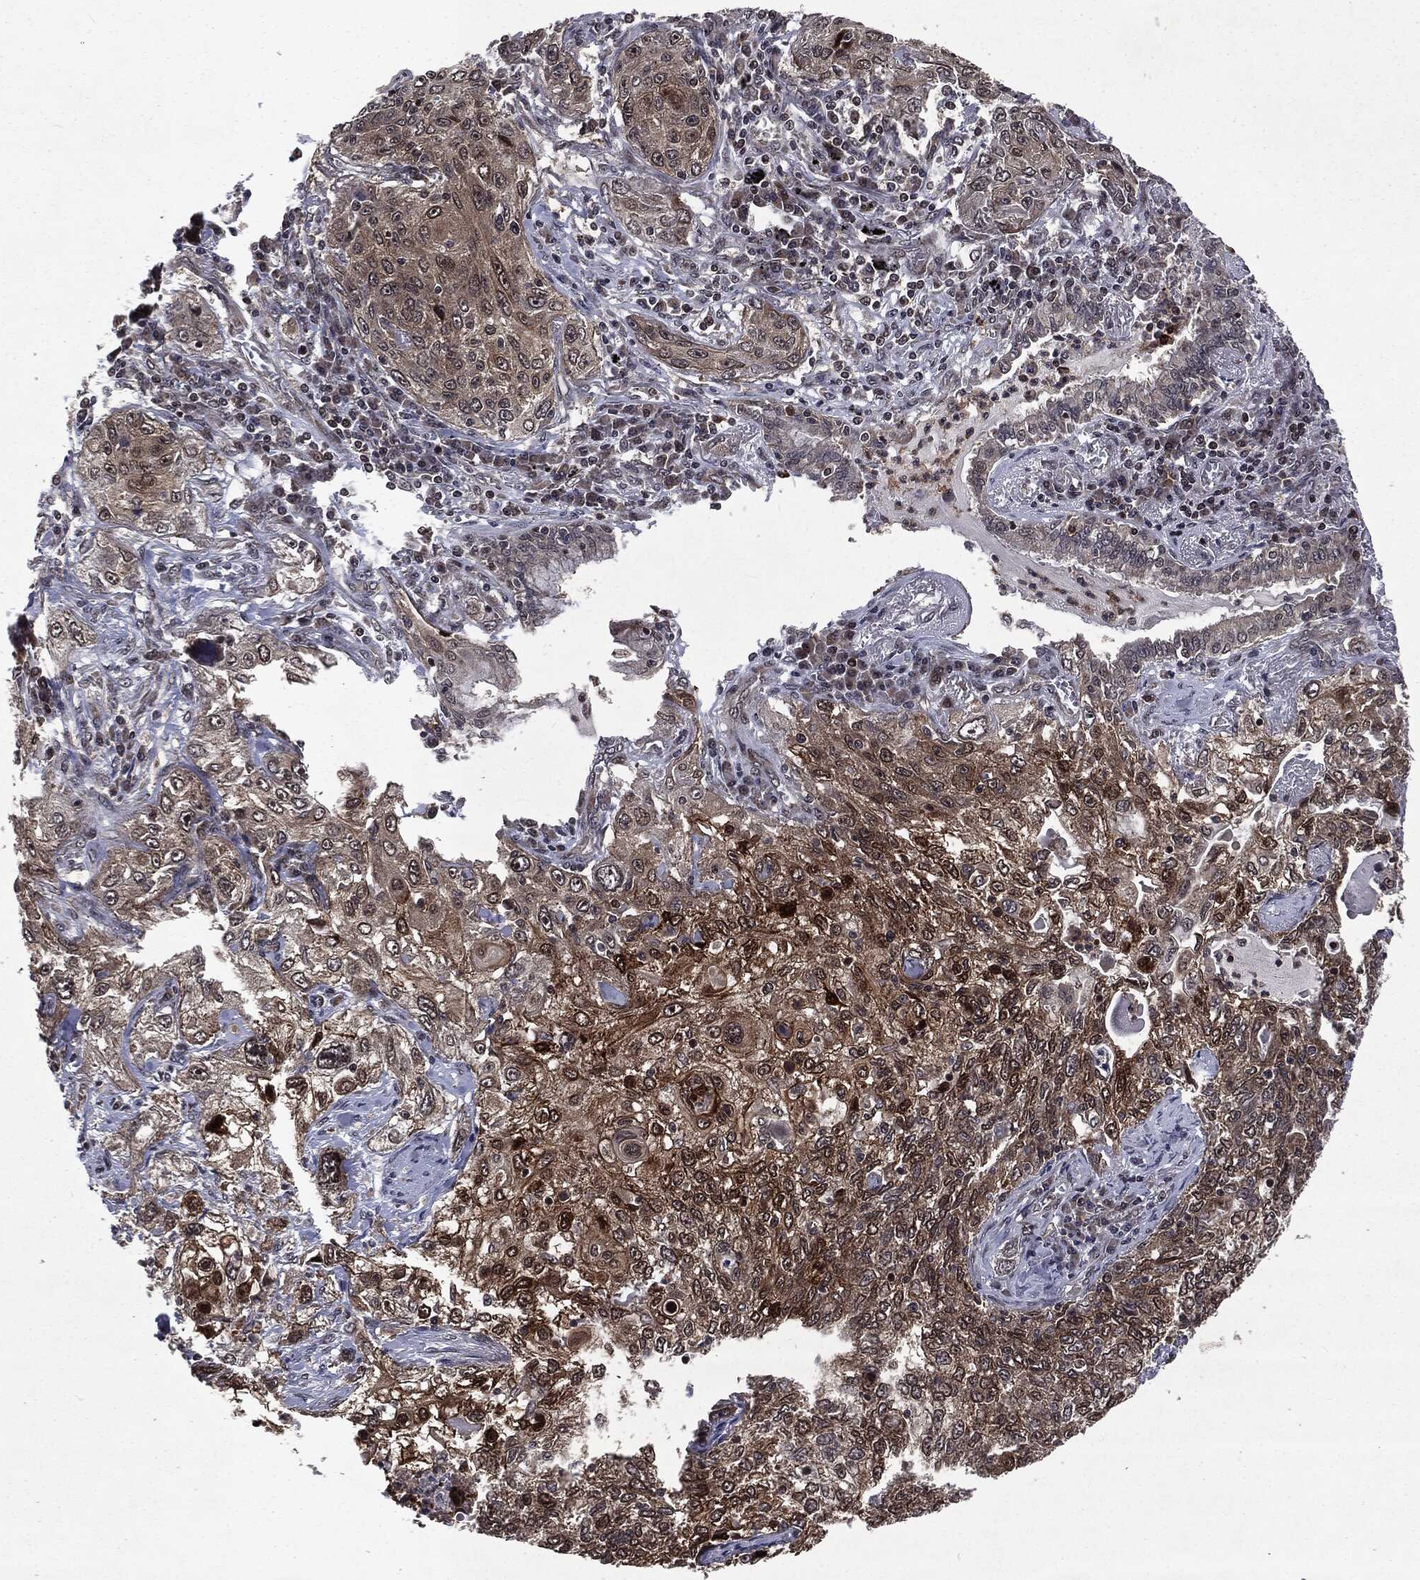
{"staining": {"intensity": "moderate", "quantity": ">75%", "location": "cytoplasmic/membranous"}, "tissue": "lung cancer", "cell_type": "Tumor cells", "image_type": "cancer", "snomed": [{"axis": "morphology", "description": "Squamous cell carcinoma, NOS"}, {"axis": "topography", "description": "Lung"}], "caption": "An image of lung cancer stained for a protein reveals moderate cytoplasmic/membranous brown staining in tumor cells.", "gene": "STAU2", "patient": {"sex": "female", "age": 69}}